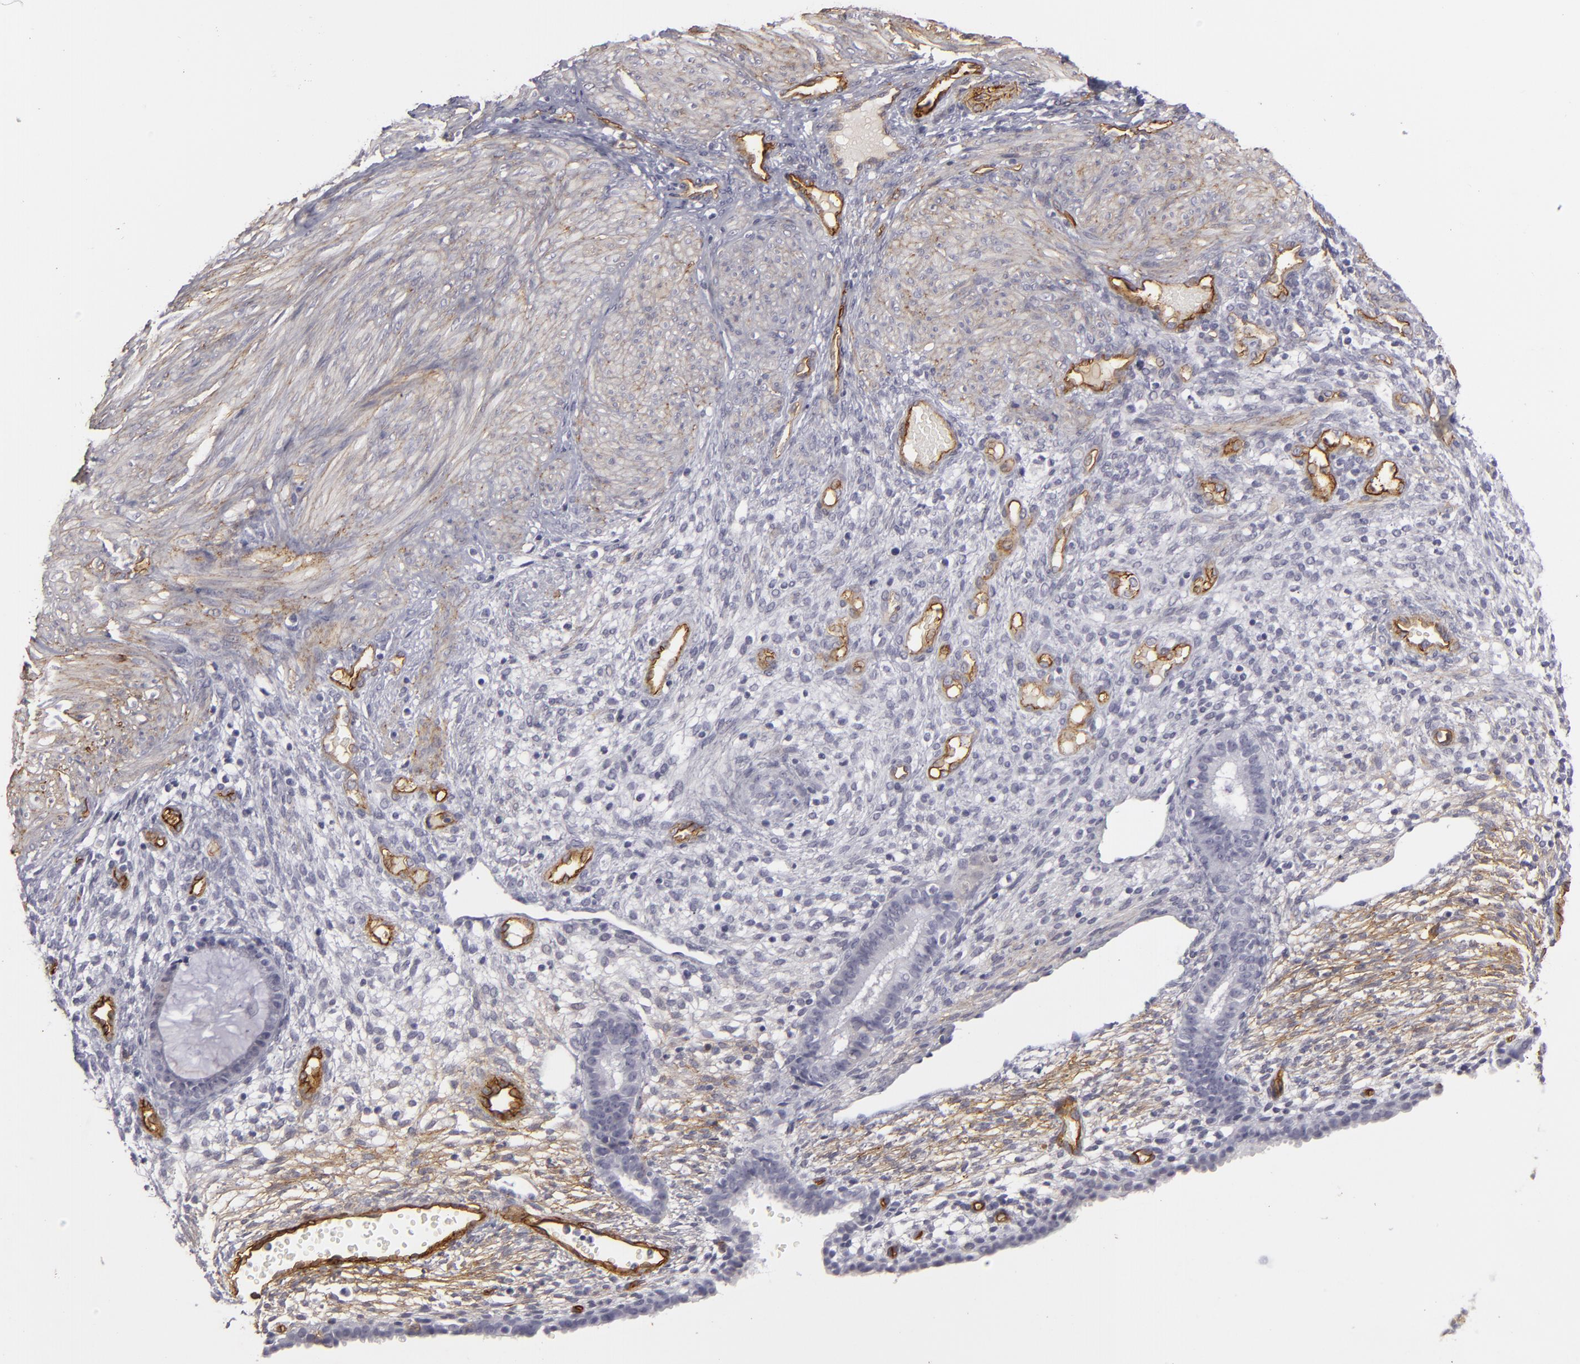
{"staining": {"intensity": "negative", "quantity": "none", "location": "none"}, "tissue": "endometrium", "cell_type": "Cells in endometrial stroma", "image_type": "normal", "snomed": [{"axis": "morphology", "description": "Normal tissue, NOS"}, {"axis": "topography", "description": "Endometrium"}], "caption": "Immunohistochemical staining of normal human endometrium demonstrates no significant expression in cells in endometrial stroma.", "gene": "MCAM", "patient": {"sex": "female", "age": 72}}